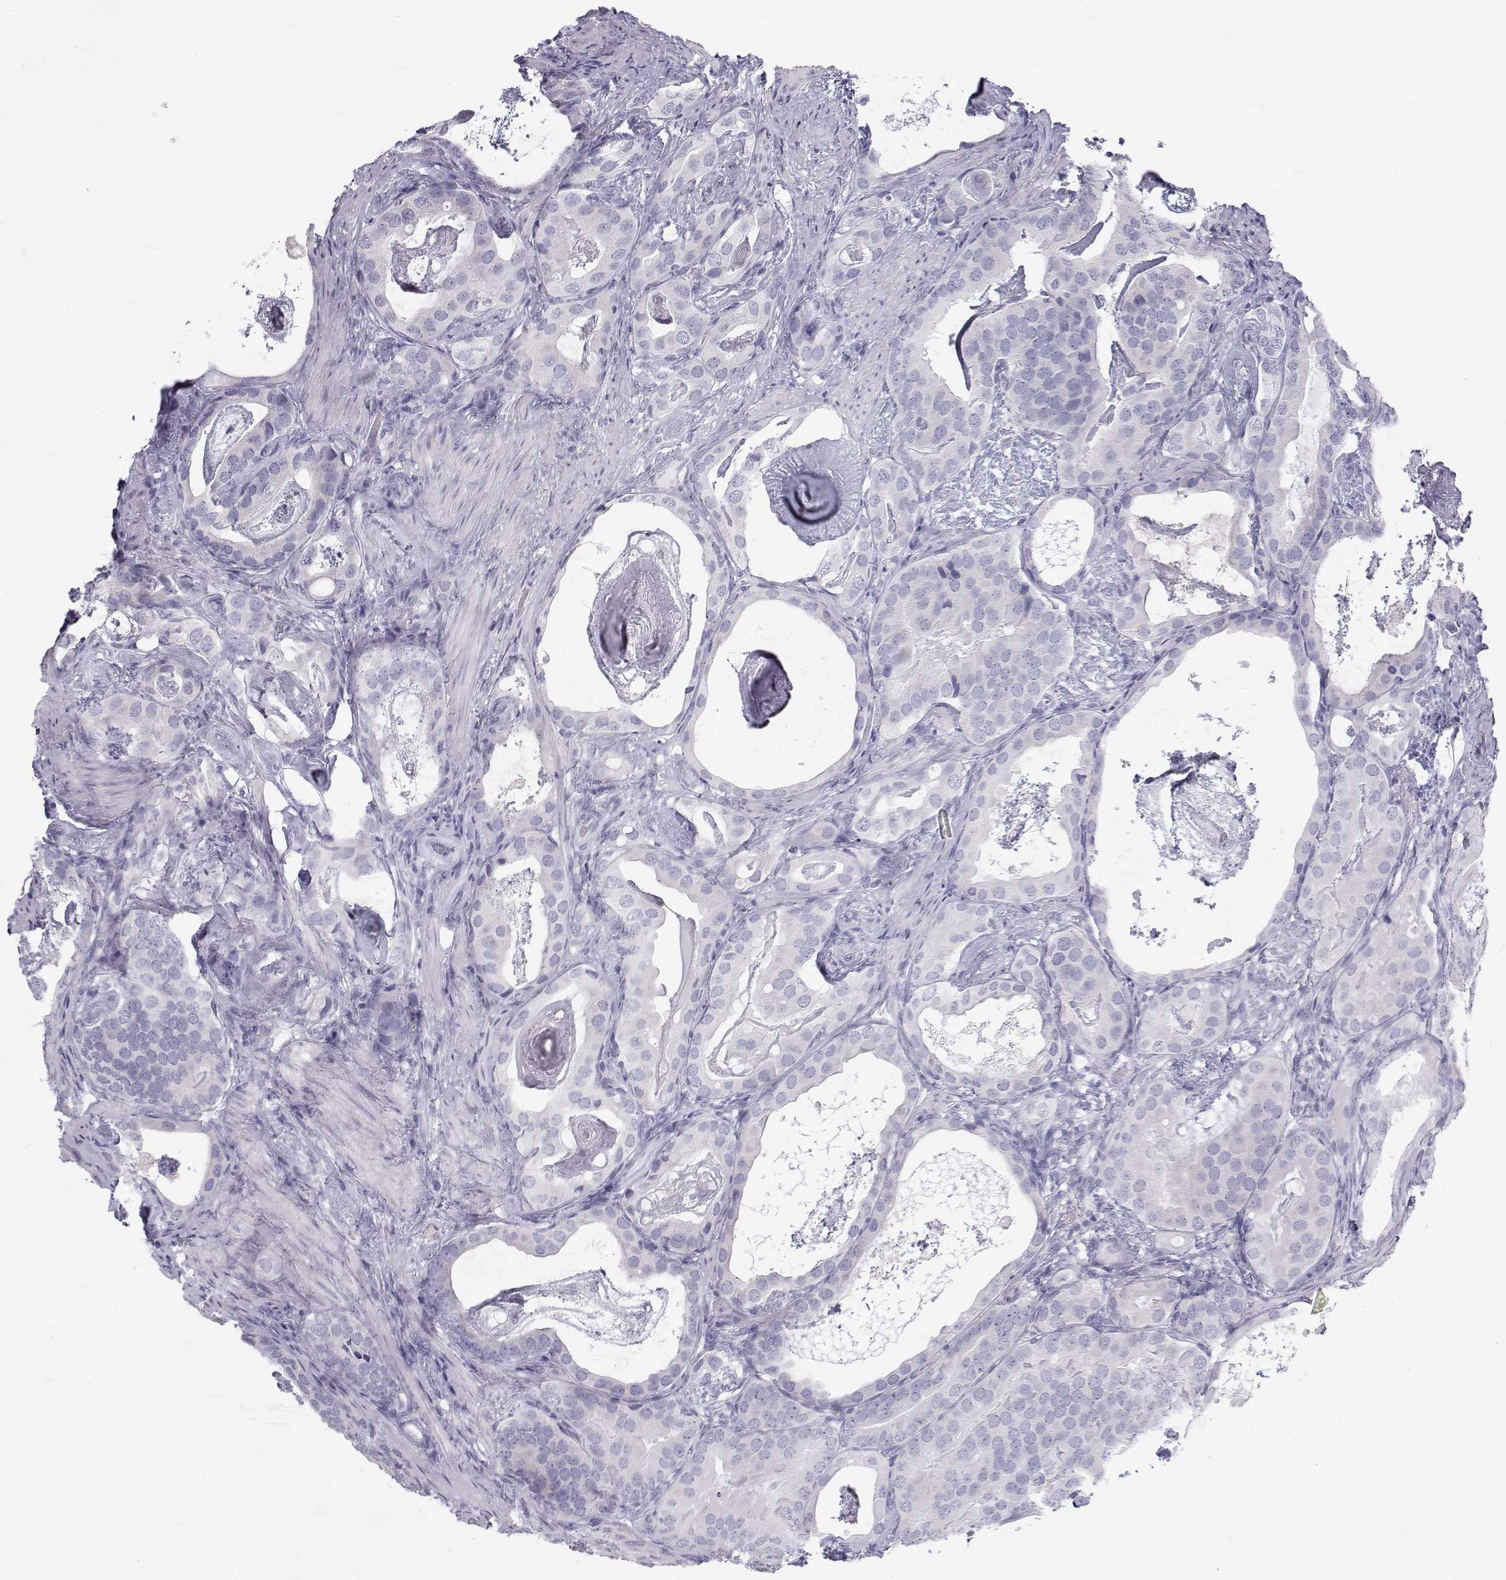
{"staining": {"intensity": "negative", "quantity": "none", "location": "none"}, "tissue": "prostate cancer", "cell_type": "Tumor cells", "image_type": "cancer", "snomed": [{"axis": "morphology", "description": "Adenocarcinoma, Low grade"}, {"axis": "topography", "description": "Prostate and seminal vesicle, NOS"}], "caption": "Prostate cancer stained for a protein using immunohistochemistry displays no positivity tumor cells.", "gene": "TTN", "patient": {"sex": "male", "age": 71}}